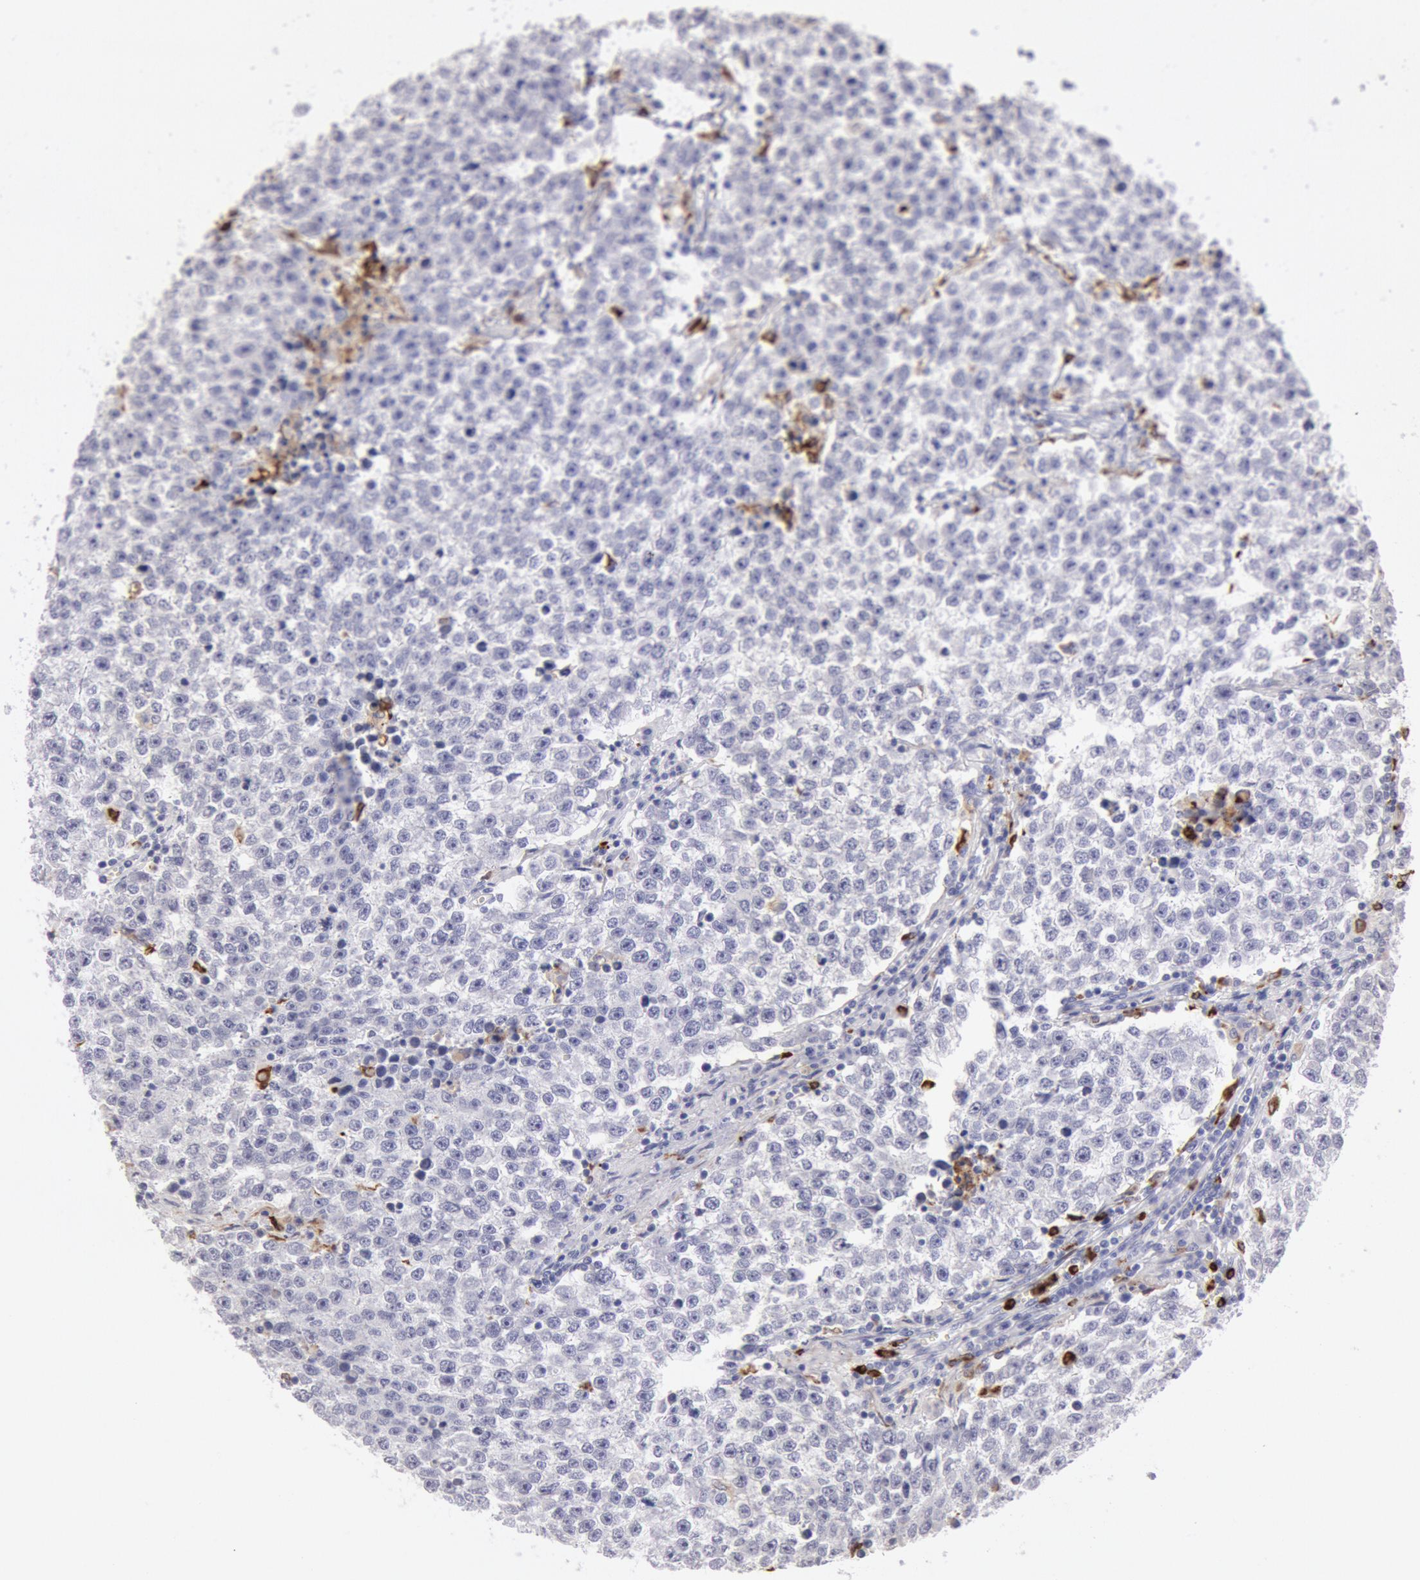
{"staining": {"intensity": "negative", "quantity": "none", "location": "none"}, "tissue": "testis cancer", "cell_type": "Tumor cells", "image_type": "cancer", "snomed": [{"axis": "morphology", "description": "Seminoma, NOS"}, {"axis": "topography", "description": "Testis"}], "caption": "There is no significant expression in tumor cells of testis cancer (seminoma). The staining was performed using DAB to visualize the protein expression in brown, while the nuclei were stained in blue with hematoxylin (Magnification: 20x).", "gene": "FCN1", "patient": {"sex": "male", "age": 36}}